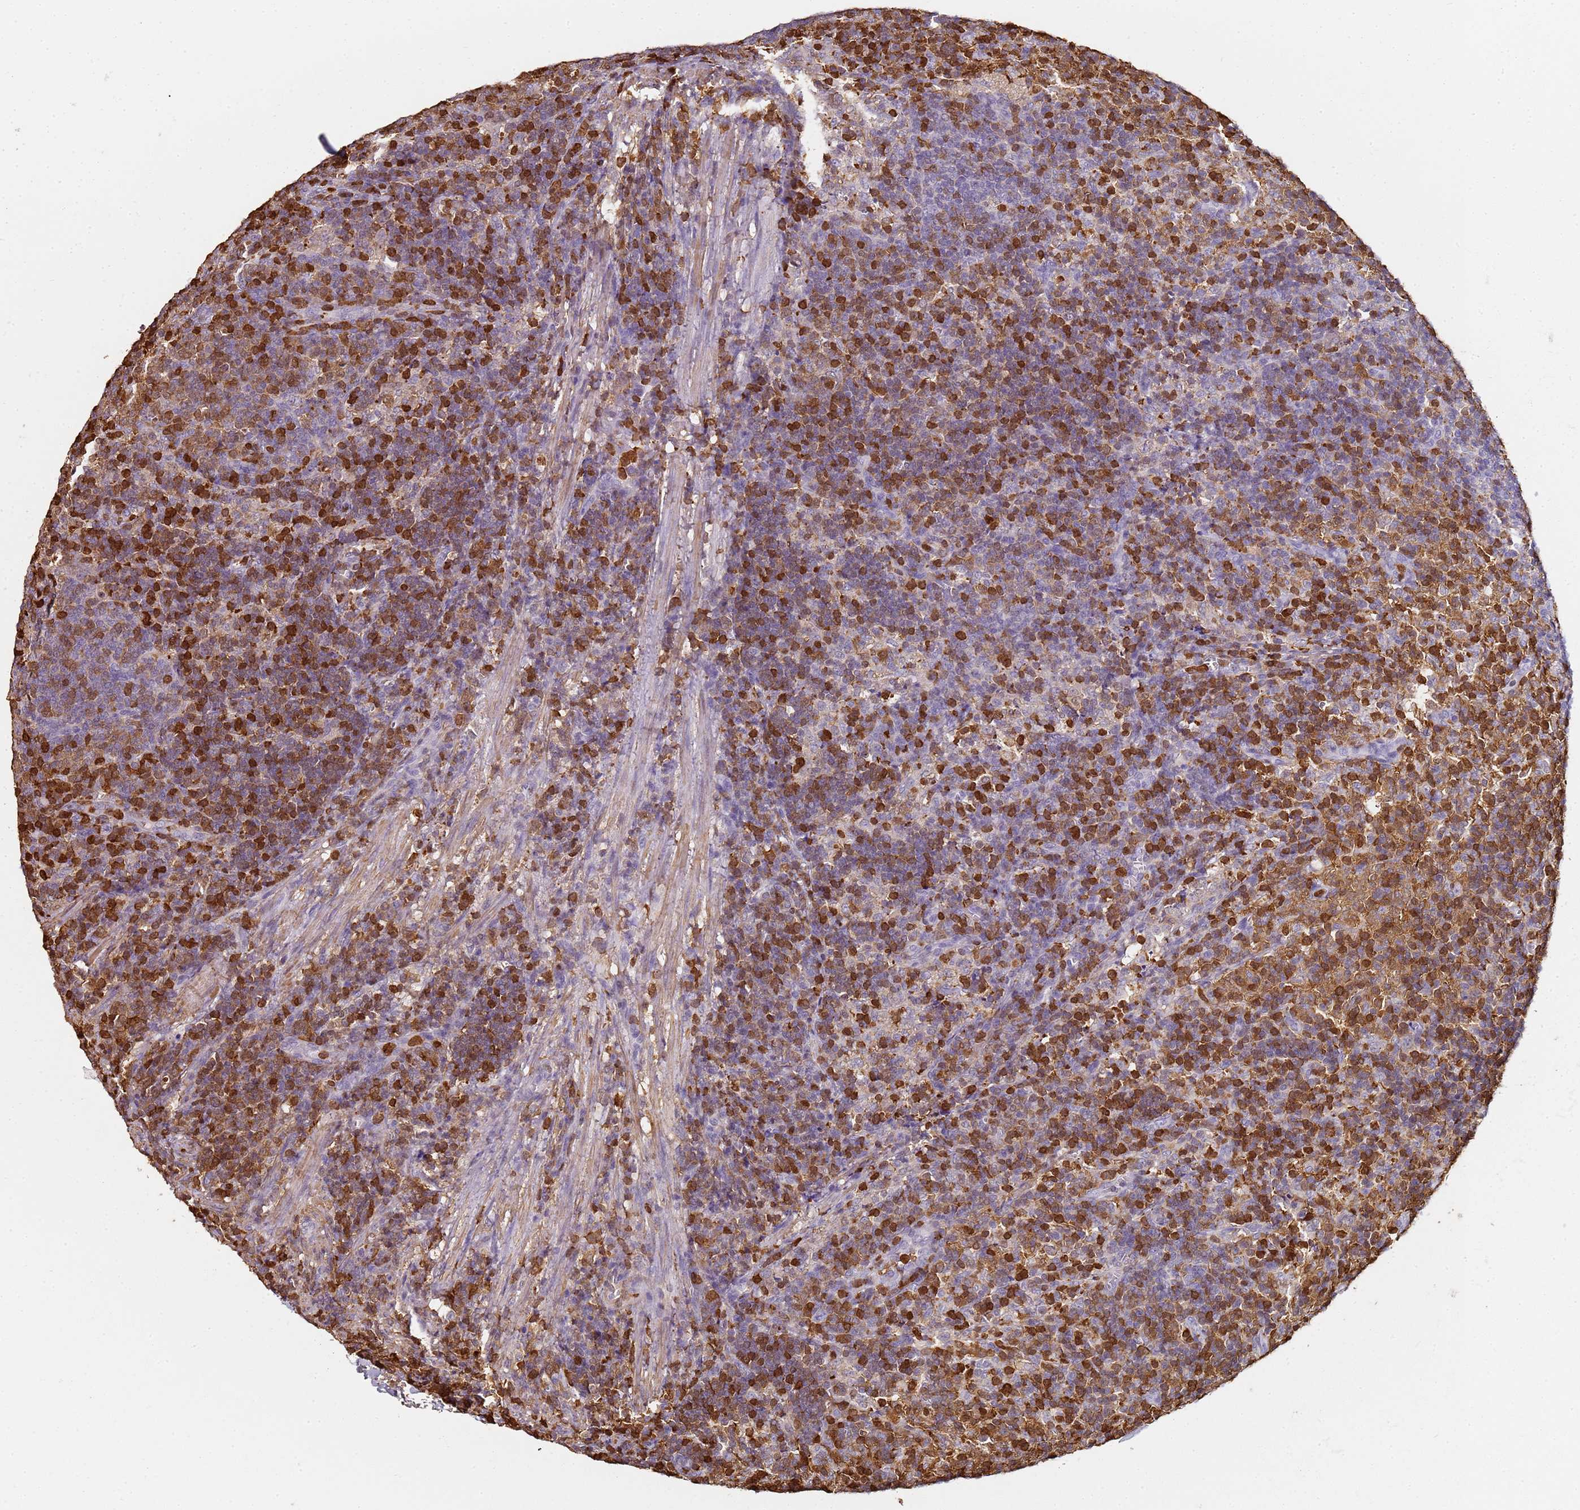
{"staining": {"intensity": "moderate", "quantity": "25%-75%", "location": "cytoplasmic/membranous,nuclear"}, "tissue": "lymph node", "cell_type": "Germinal center cells", "image_type": "normal", "snomed": [{"axis": "morphology", "description": "Normal tissue, NOS"}, {"axis": "topography", "description": "Lymph node"}], "caption": "Immunohistochemistry of normal lymph node exhibits medium levels of moderate cytoplasmic/membranous,nuclear positivity in about 25%-75% of germinal center cells. (Brightfield microscopy of DAB IHC at high magnification).", "gene": "S100A4", "patient": {"sex": "female", "age": 30}}